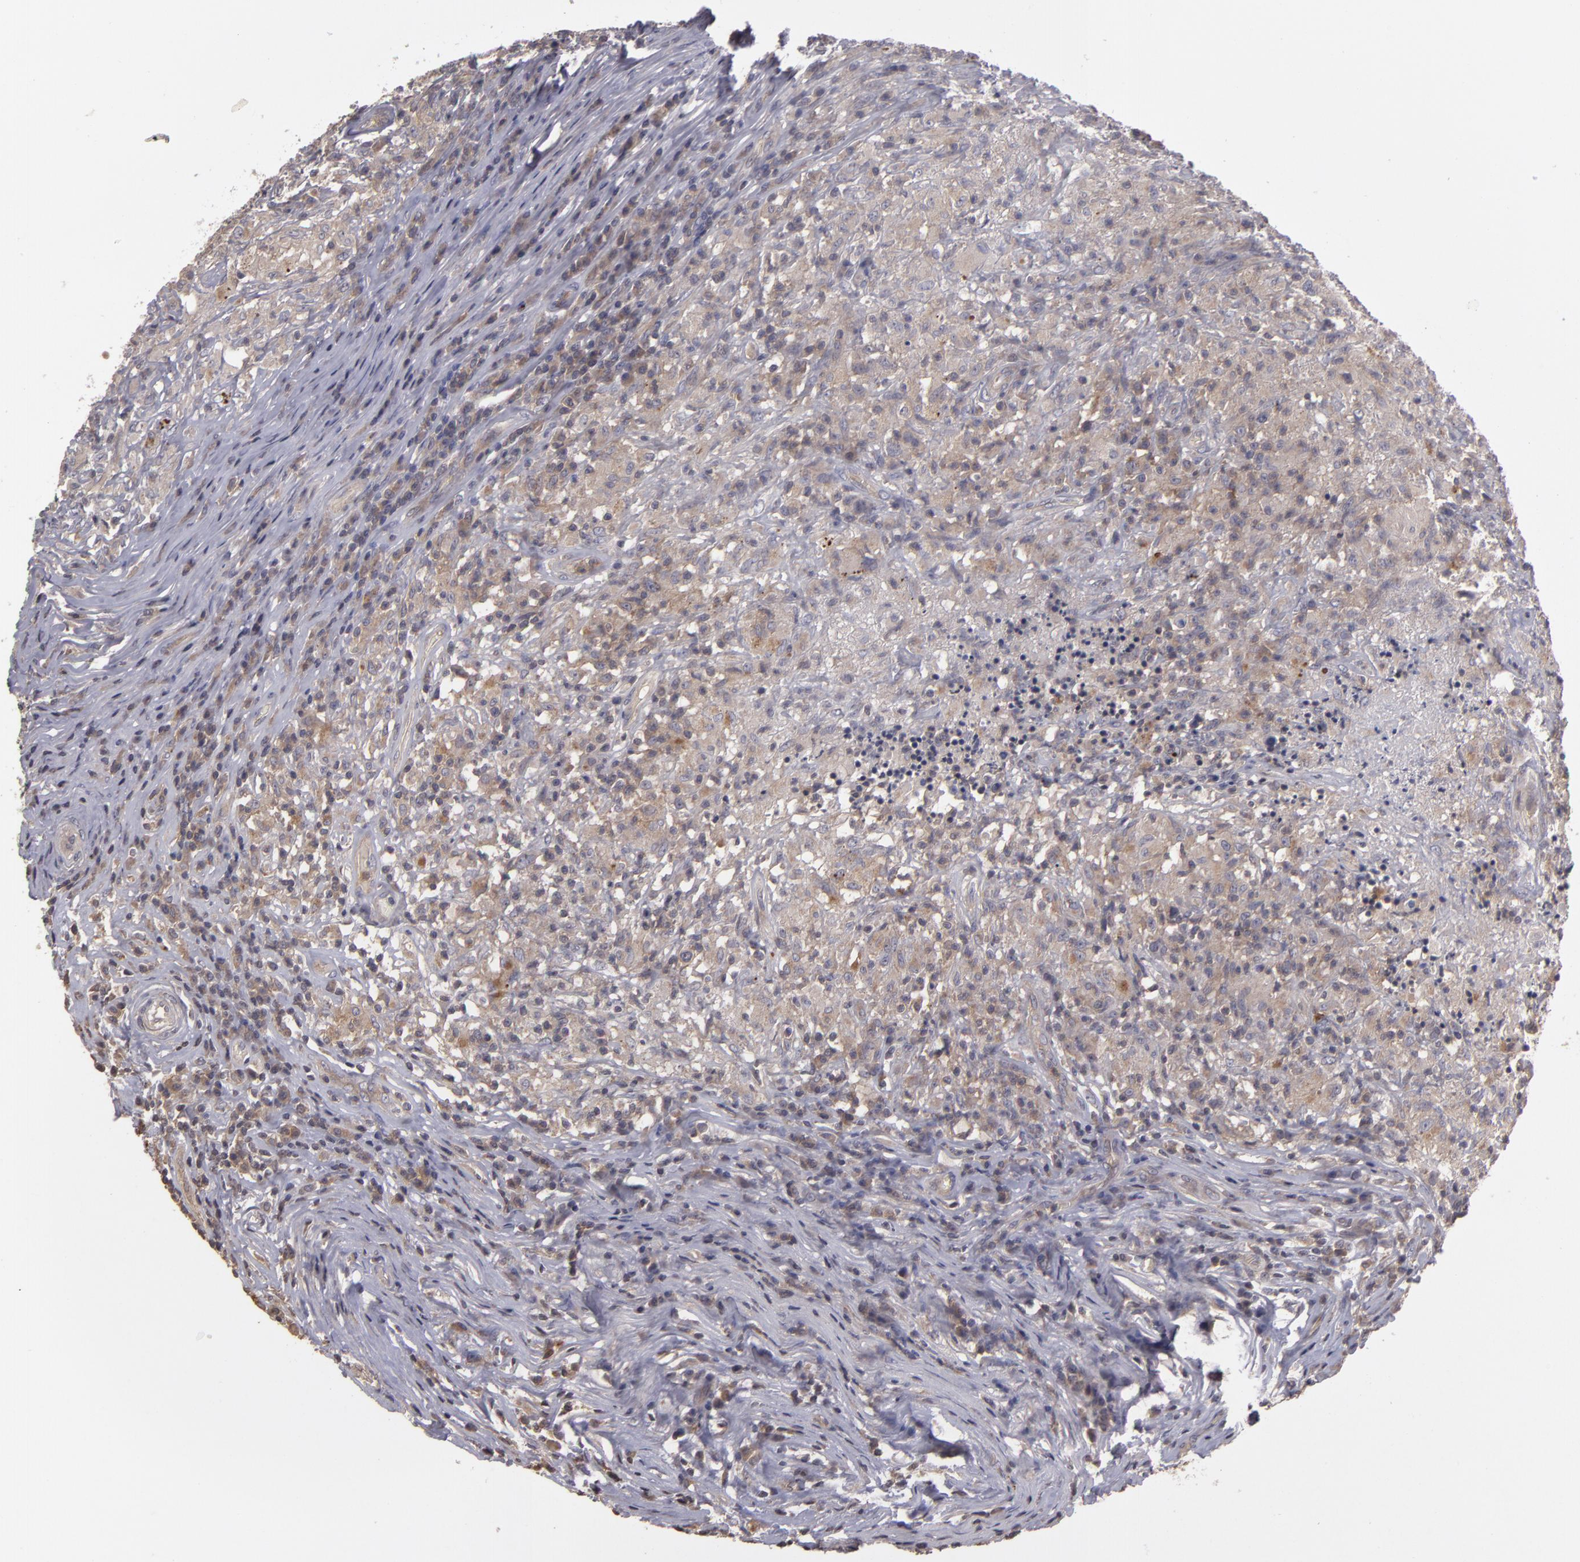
{"staining": {"intensity": "weak", "quantity": ">75%", "location": "cytoplasmic/membranous"}, "tissue": "testis cancer", "cell_type": "Tumor cells", "image_type": "cancer", "snomed": [{"axis": "morphology", "description": "Seminoma, NOS"}, {"axis": "topography", "description": "Testis"}], "caption": "The histopathology image exhibits immunohistochemical staining of testis seminoma. There is weak cytoplasmic/membranous expression is present in about >75% of tumor cells. The protein of interest is stained brown, and the nuclei are stained in blue (DAB IHC with brightfield microscopy, high magnification).", "gene": "HRAS", "patient": {"sex": "male", "age": 34}}